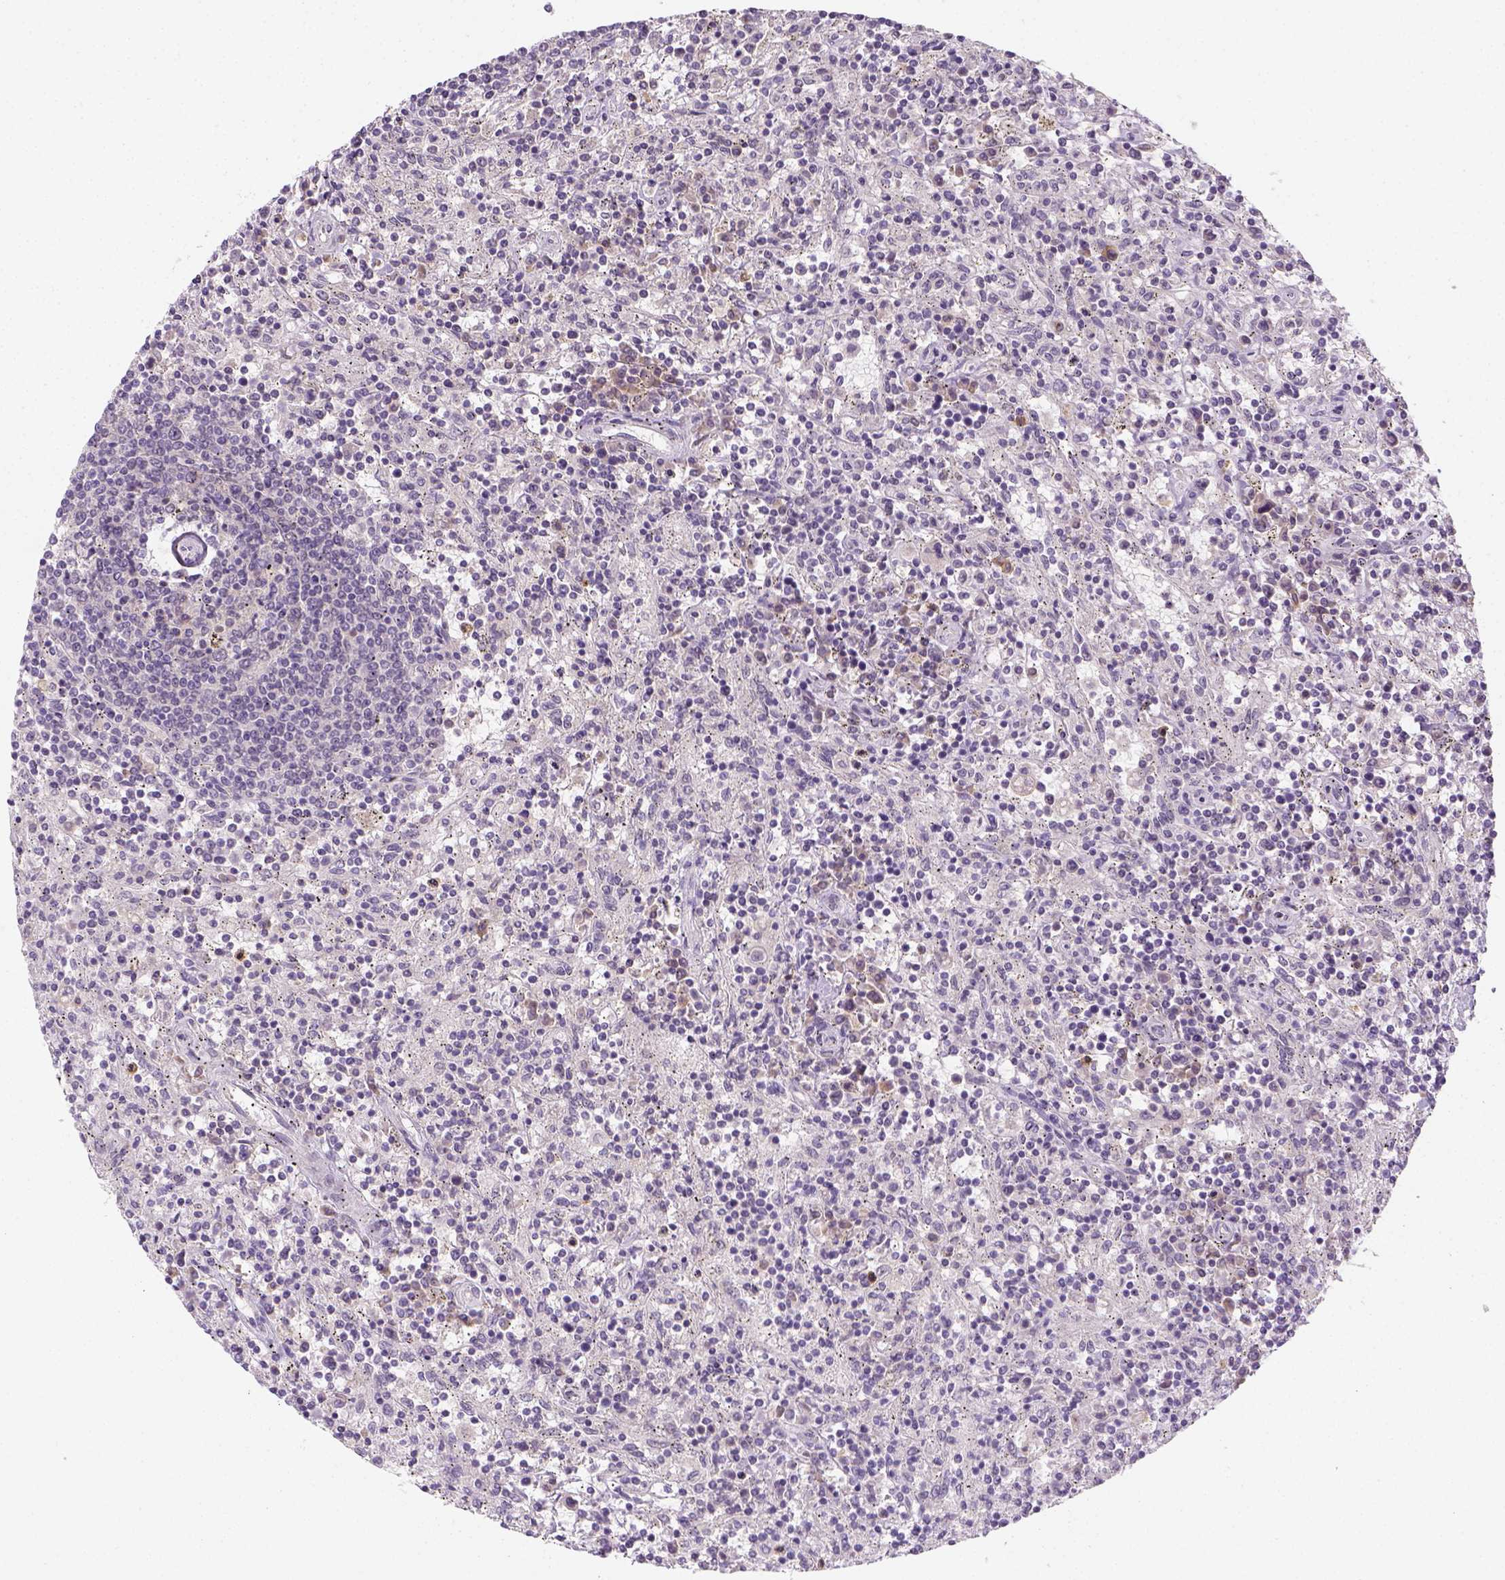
{"staining": {"intensity": "negative", "quantity": "none", "location": "none"}, "tissue": "lymphoma", "cell_type": "Tumor cells", "image_type": "cancer", "snomed": [{"axis": "morphology", "description": "Malignant lymphoma, non-Hodgkin's type, Low grade"}, {"axis": "topography", "description": "Spleen"}], "caption": "Tumor cells are negative for protein expression in human lymphoma.", "gene": "MAGEB3", "patient": {"sex": "male", "age": 62}}